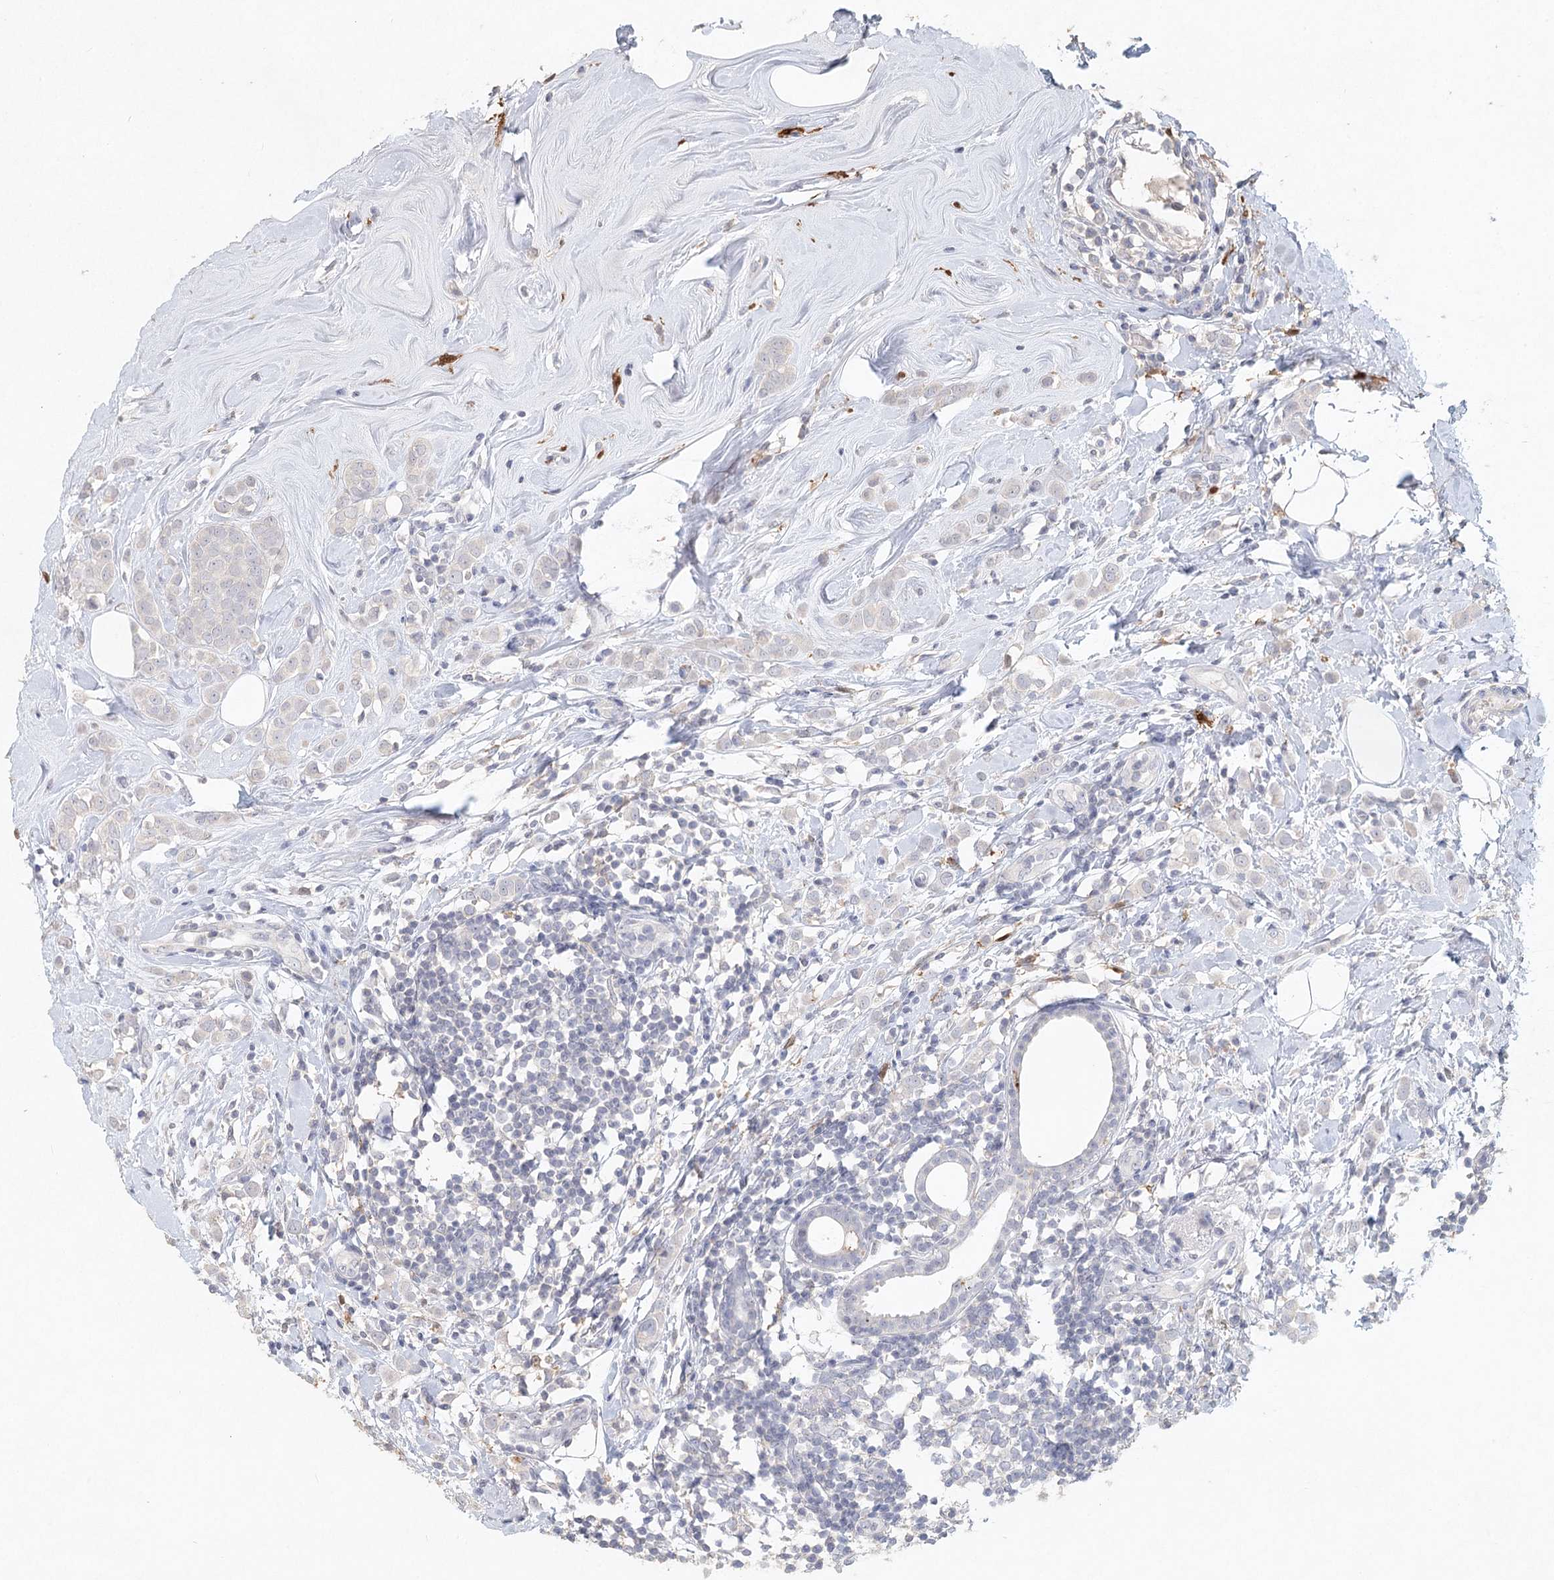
{"staining": {"intensity": "negative", "quantity": "none", "location": "none"}, "tissue": "breast cancer", "cell_type": "Tumor cells", "image_type": "cancer", "snomed": [{"axis": "morphology", "description": "Lobular carcinoma"}, {"axis": "topography", "description": "Breast"}], "caption": "Tumor cells are negative for brown protein staining in breast cancer.", "gene": "ARSI", "patient": {"sex": "female", "age": 47}}